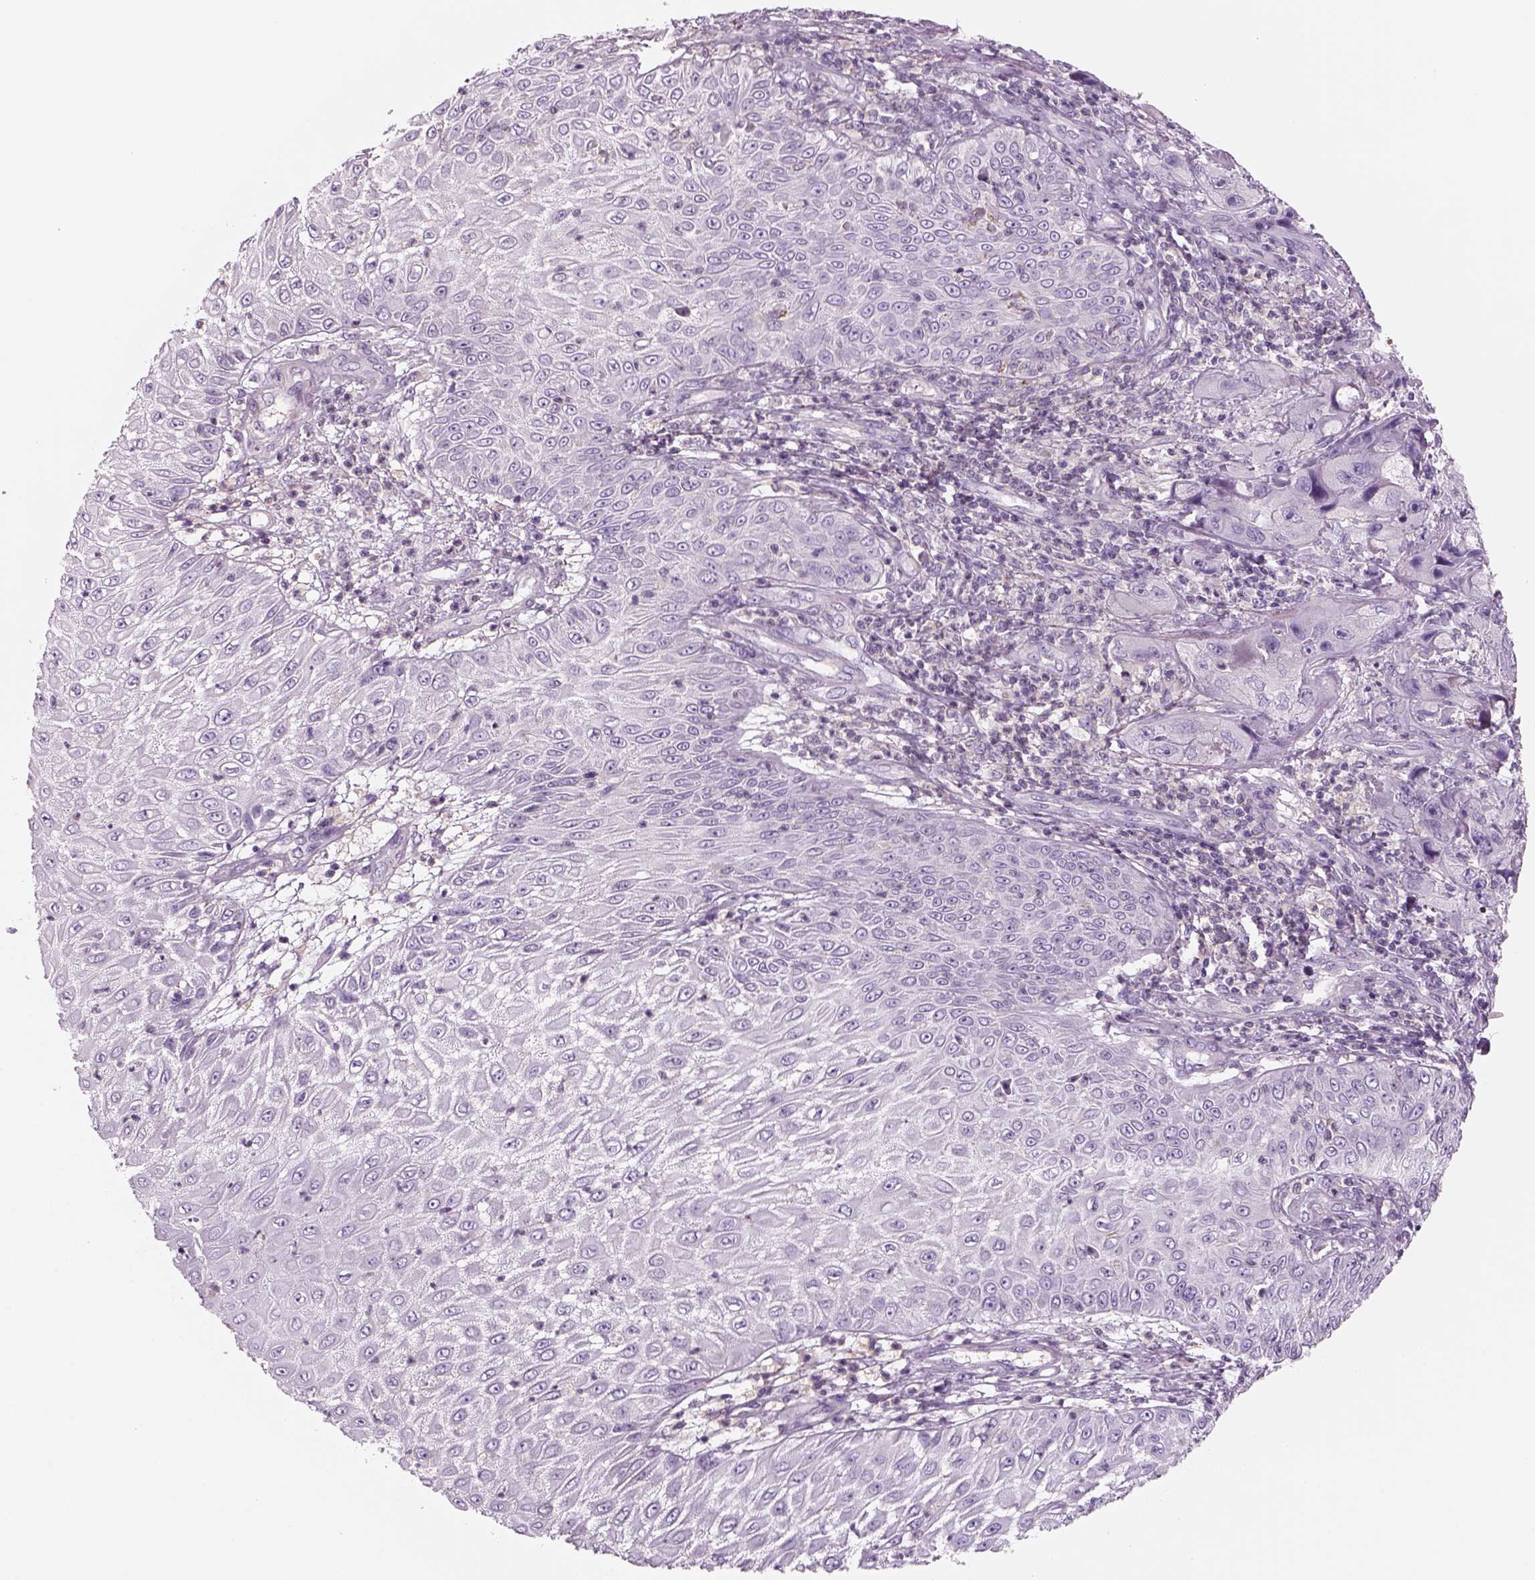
{"staining": {"intensity": "negative", "quantity": "none", "location": "none"}, "tissue": "skin cancer", "cell_type": "Tumor cells", "image_type": "cancer", "snomed": [{"axis": "morphology", "description": "Squamous cell carcinoma, NOS"}, {"axis": "topography", "description": "Skin"}, {"axis": "topography", "description": "Subcutis"}], "caption": "This is an immunohistochemistry photomicrograph of human skin squamous cell carcinoma. There is no positivity in tumor cells.", "gene": "SLC1A7", "patient": {"sex": "male", "age": 73}}